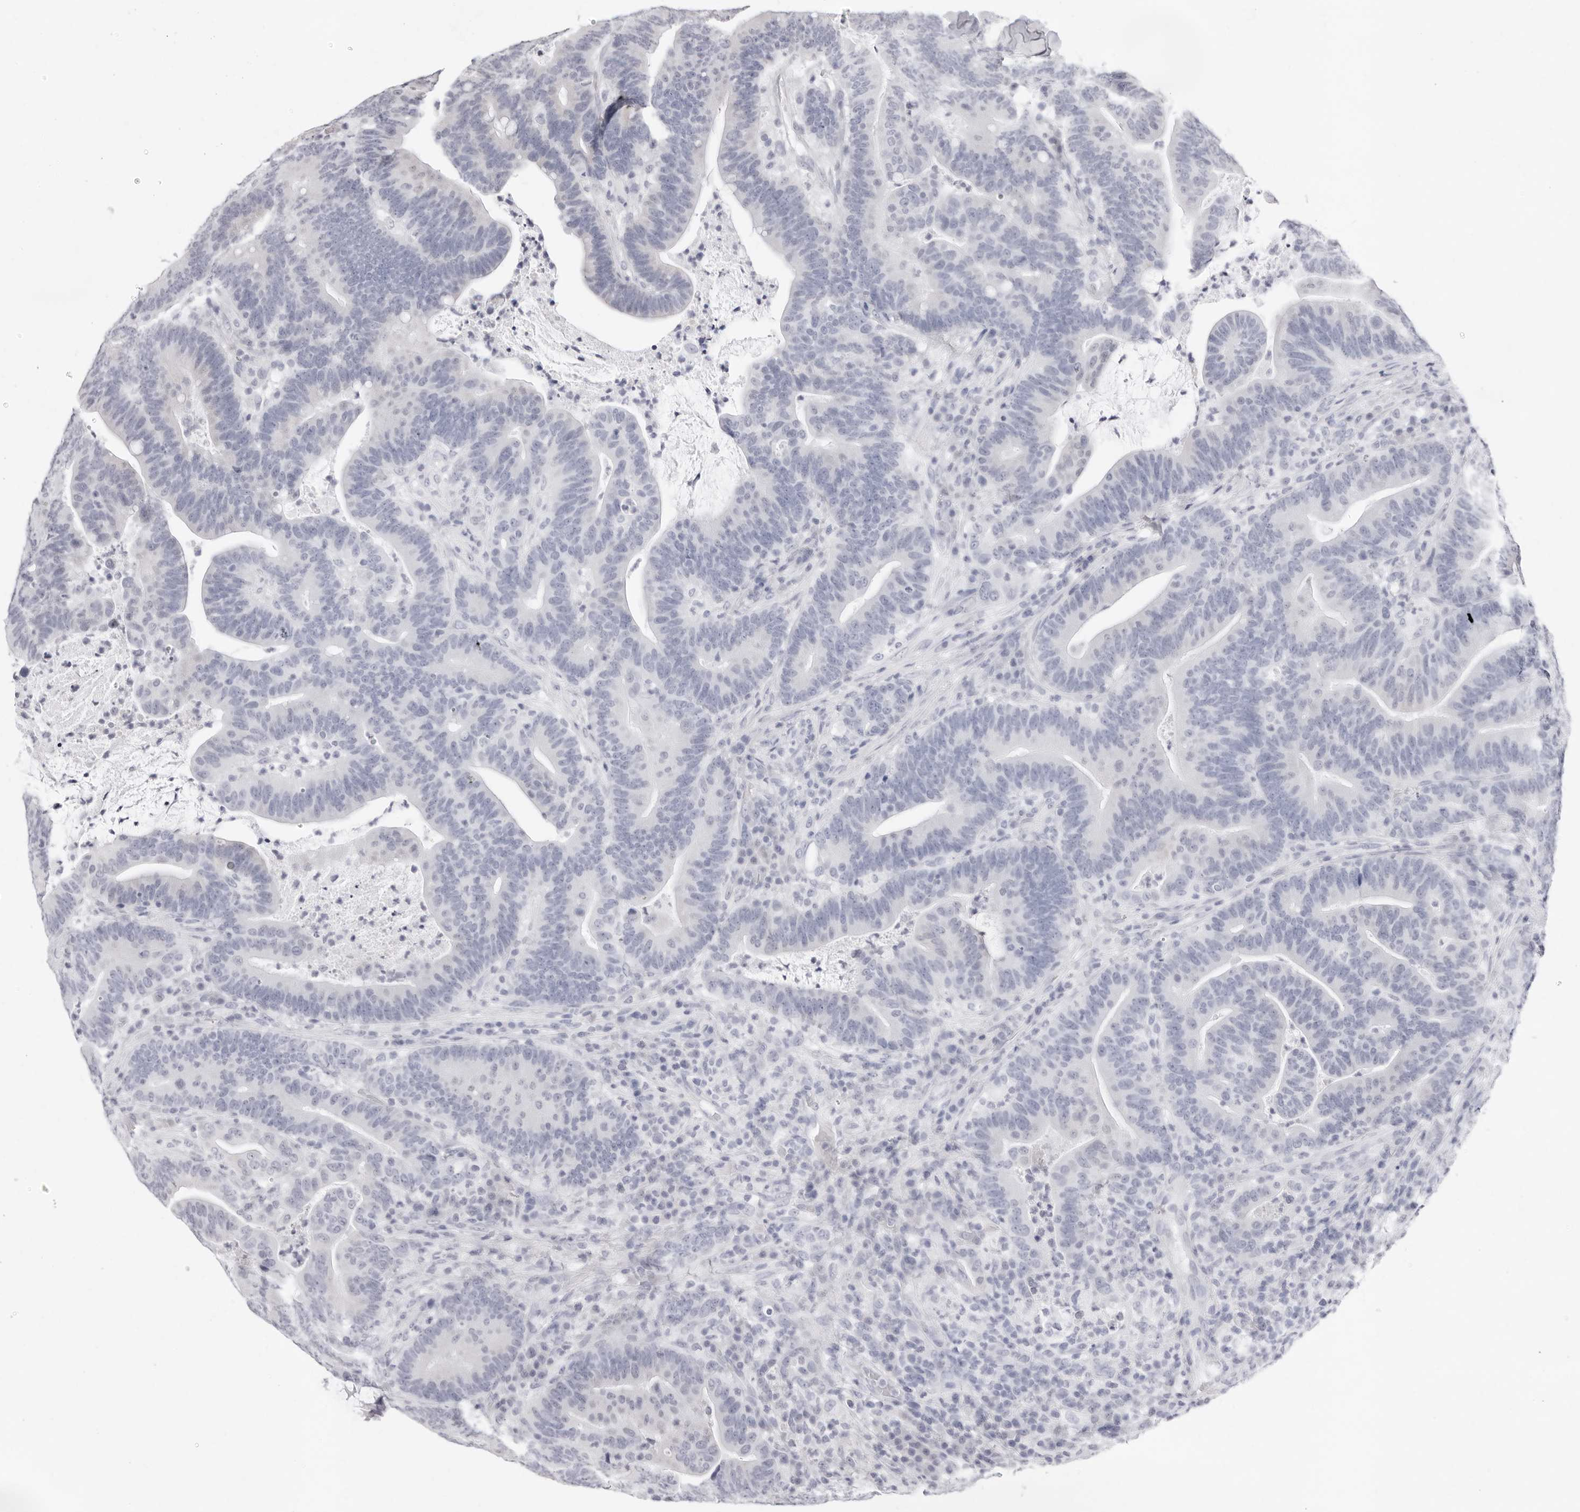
{"staining": {"intensity": "negative", "quantity": "none", "location": "none"}, "tissue": "colorectal cancer", "cell_type": "Tumor cells", "image_type": "cancer", "snomed": [{"axis": "morphology", "description": "Adenocarcinoma, NOS"}, {"axis": "topography", "description": "Colon"}], "caption": "Immunohistochemistry (IHC) micrograph of neoplastic tissue: human adenocarcinoma (colorectal) stained with DAB shows no significant protein positivity in tumor cells. (DAB (3,3'-diaminobenzidine) immunohistochemistry, high magnification).", "gene": "FDPS", "patient": {"sex": "female", "age": 66}}